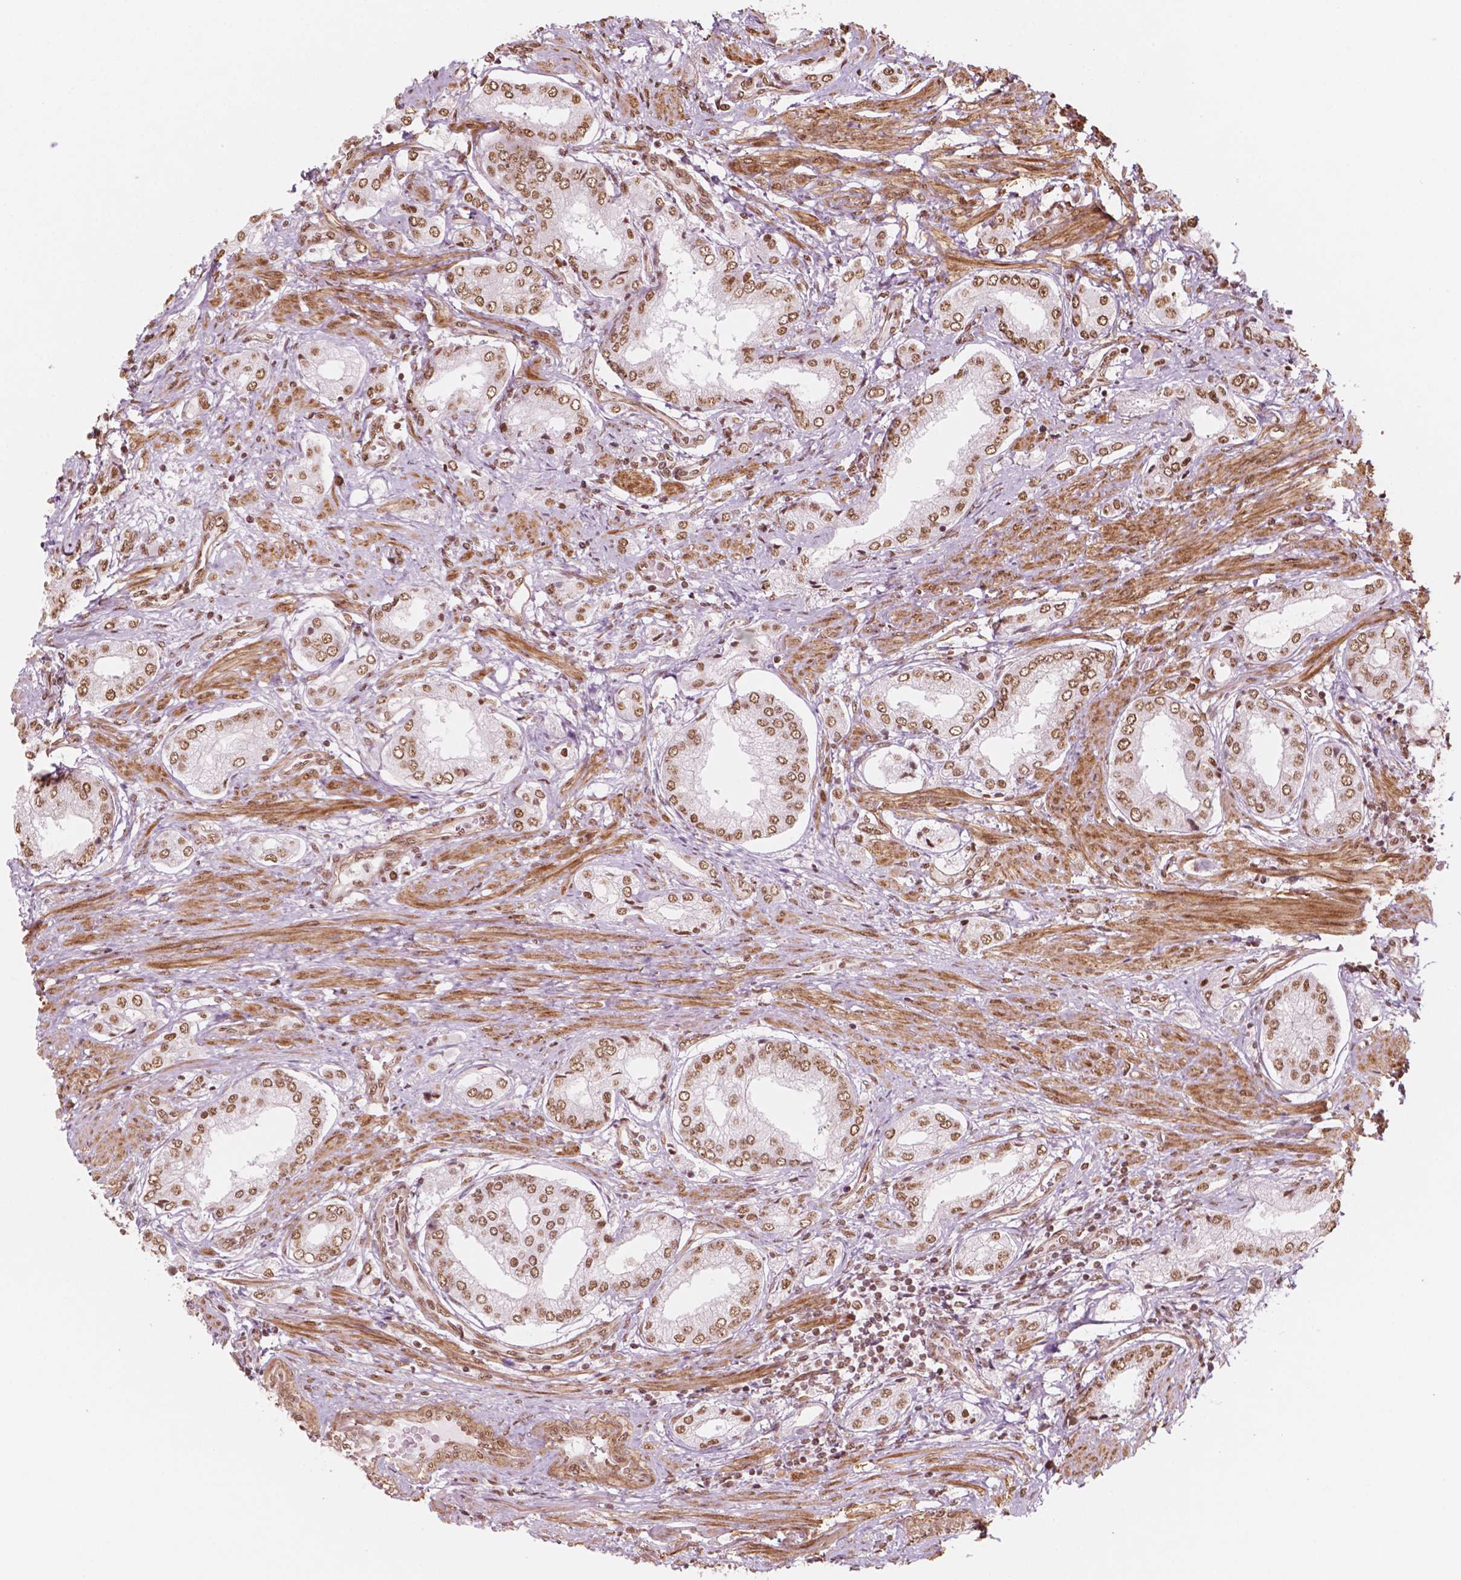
{"staining": {"intensity": "moderate", "quantity": ">75%", "location": "nuclear"}, "tissue": "prostate cancer", "cell_type": "Tumor cells", "image_type": "cancer", "snomed": [{"axis": "morphology", "description": "Adenocarcinoma, NOS"}, {"axis": "topography", "description": "Prostate"}], "caption": "An IHC histopathology image of tumor tissue is shown. Protein staining in brown labels moderate nuclear positivity in prostate adenocarcinoma within tumor cells.", "gene": "GTF3C5", "patient": {"sex": "male", "age": 63}}